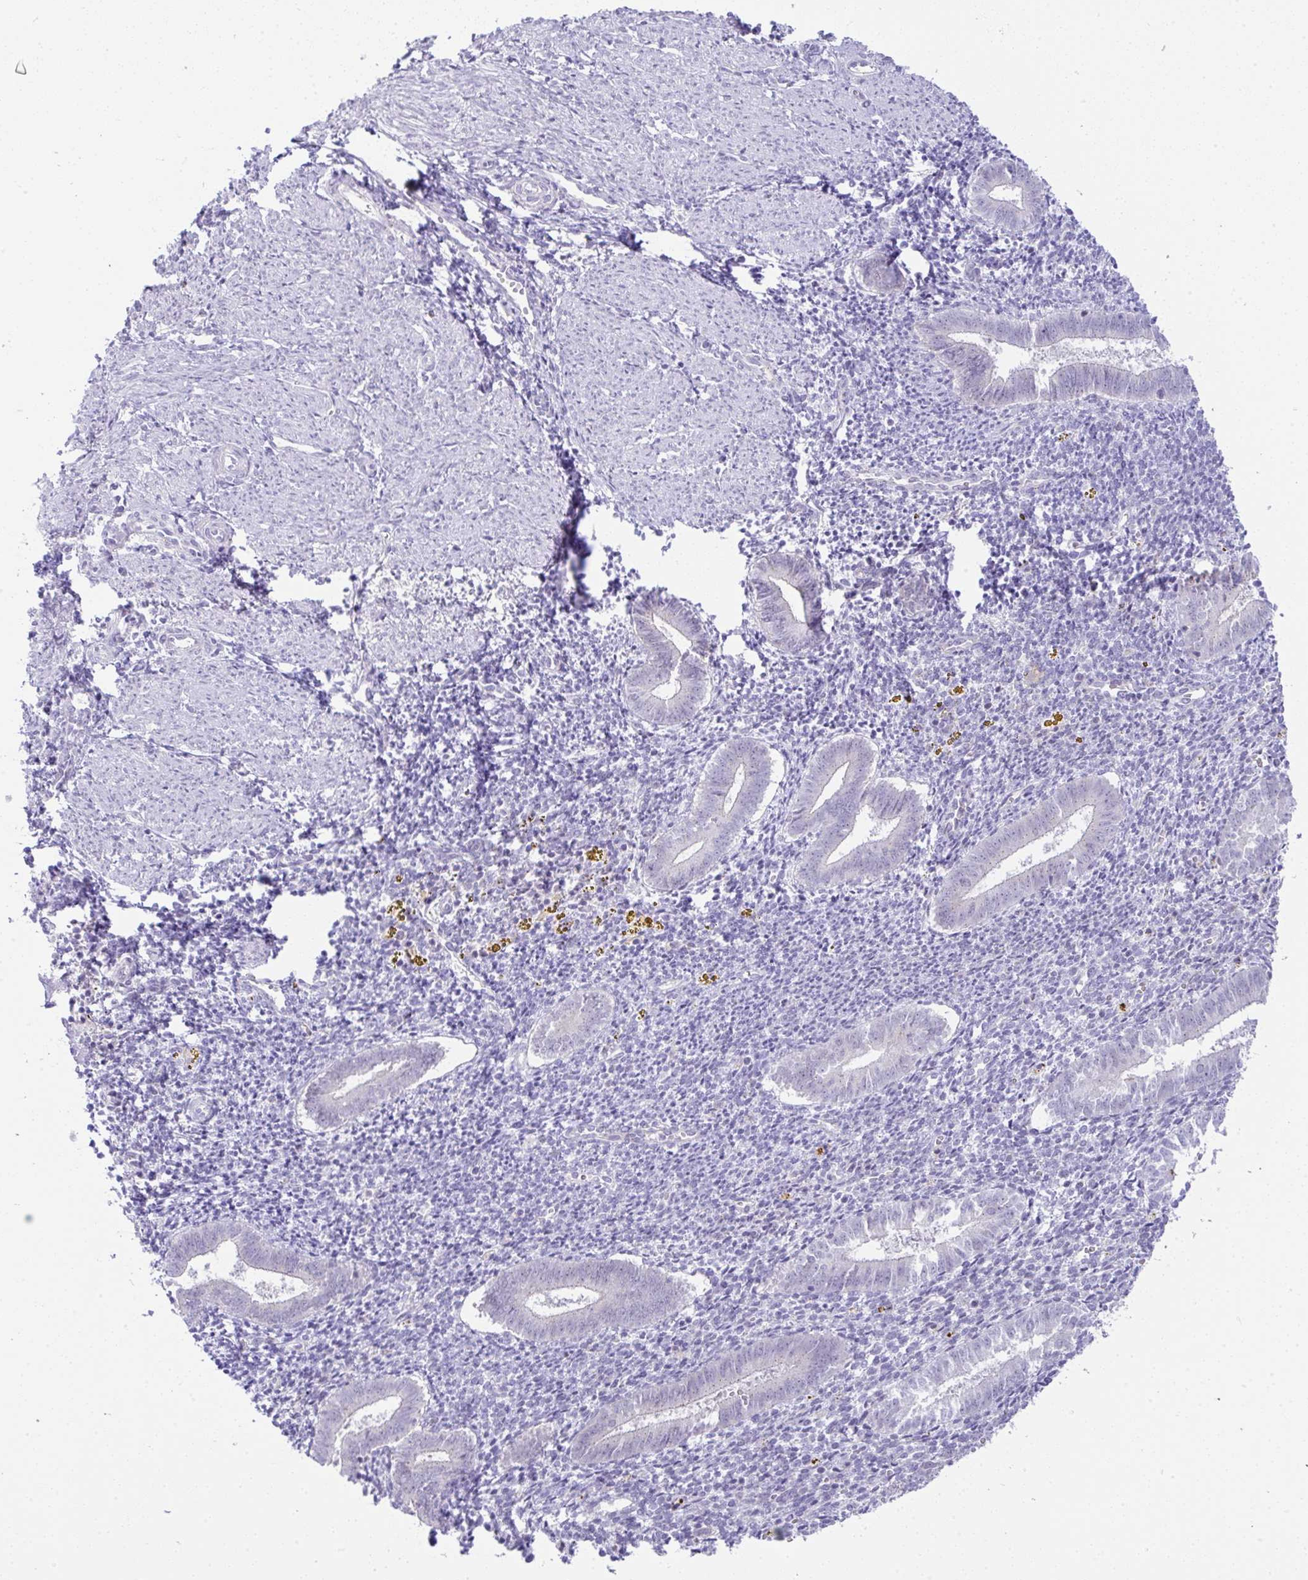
{"staining": {"intensity": "negative", "quantity": "none", "location": "none"}, "tissue": "endometrium", "cell_type": "Cells in endometrial stroma", "image_type": "normal", "snomed": [{"axis": "morphology", "description": "Normal tissue, NOS"}, {"axis": "topography", "description": "Endometrium"}], "caption": "DAB immunohistochemical staining of benign human endometrium exhibits no significant expression in cells in endometrial stroma. (Stains: DAB (3,3'-diaminobenzidine) IHC with hematoxylin counter stain, Microscopy: brightfield microscopy at high magnification).", "gene": "FAM177A1", "patient": {"sex": "female", "age": 25}}